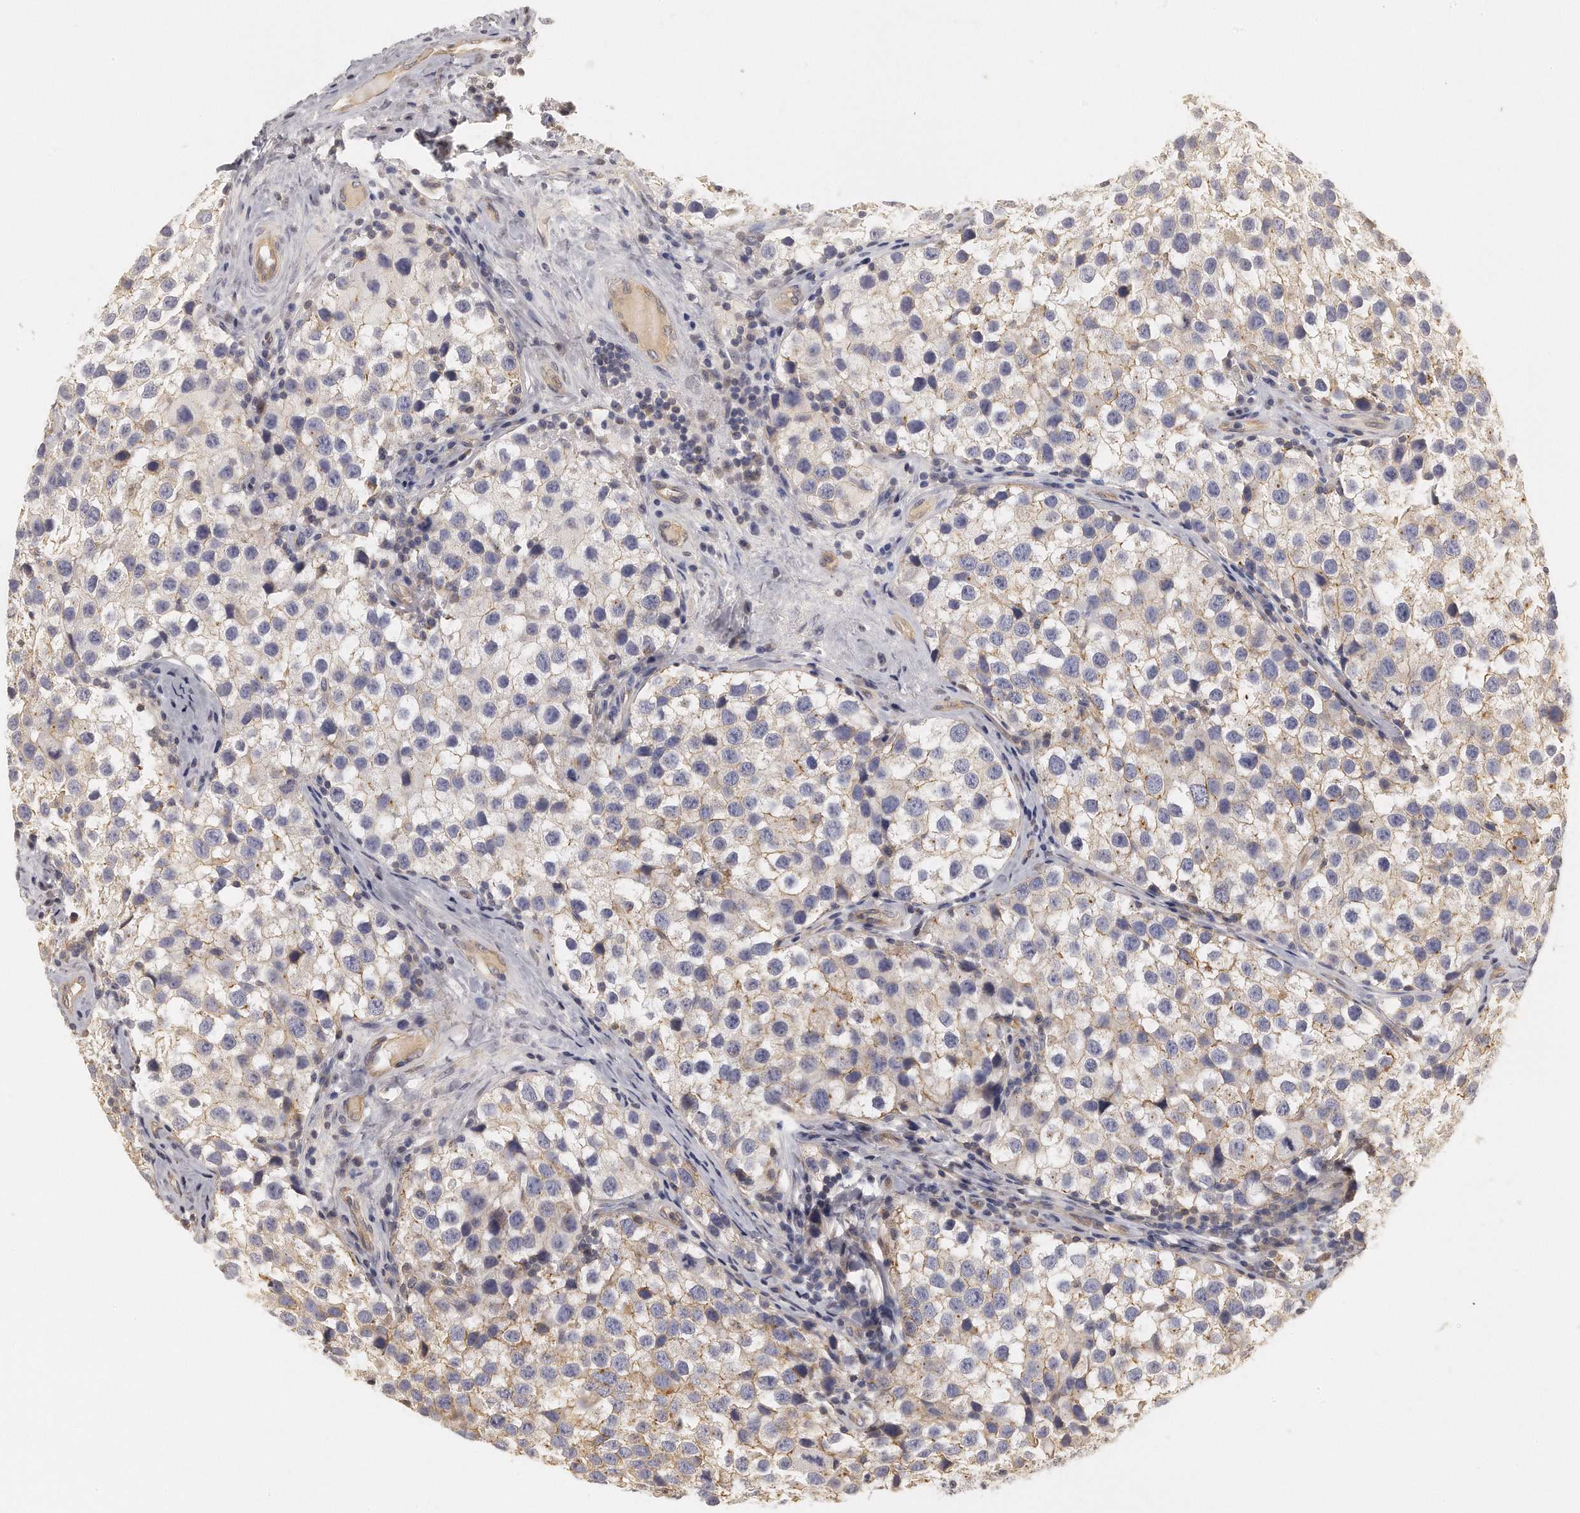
{"staining": {"intensity": "weak", "quantity": "25%-75%", "location": "cytoplasmic/membranous"}, "tissue": "testis cancer", "cell_type": "Tumor cells", "image_type": "cancer", "snomed": [{"axis": "morphology", "description": "Seminoma, NOS"}, {"axis": "topography", "description": "Testis"}], "caption": "A histopathology image of testis cancer stained for a protein shows weak cytoplasmic/membranous brown staining in tumor cells. (IHC, brightfield microscopy, high magnification).", "gene": "CHST7", "patient": {"sex": "male", "age": 39}}